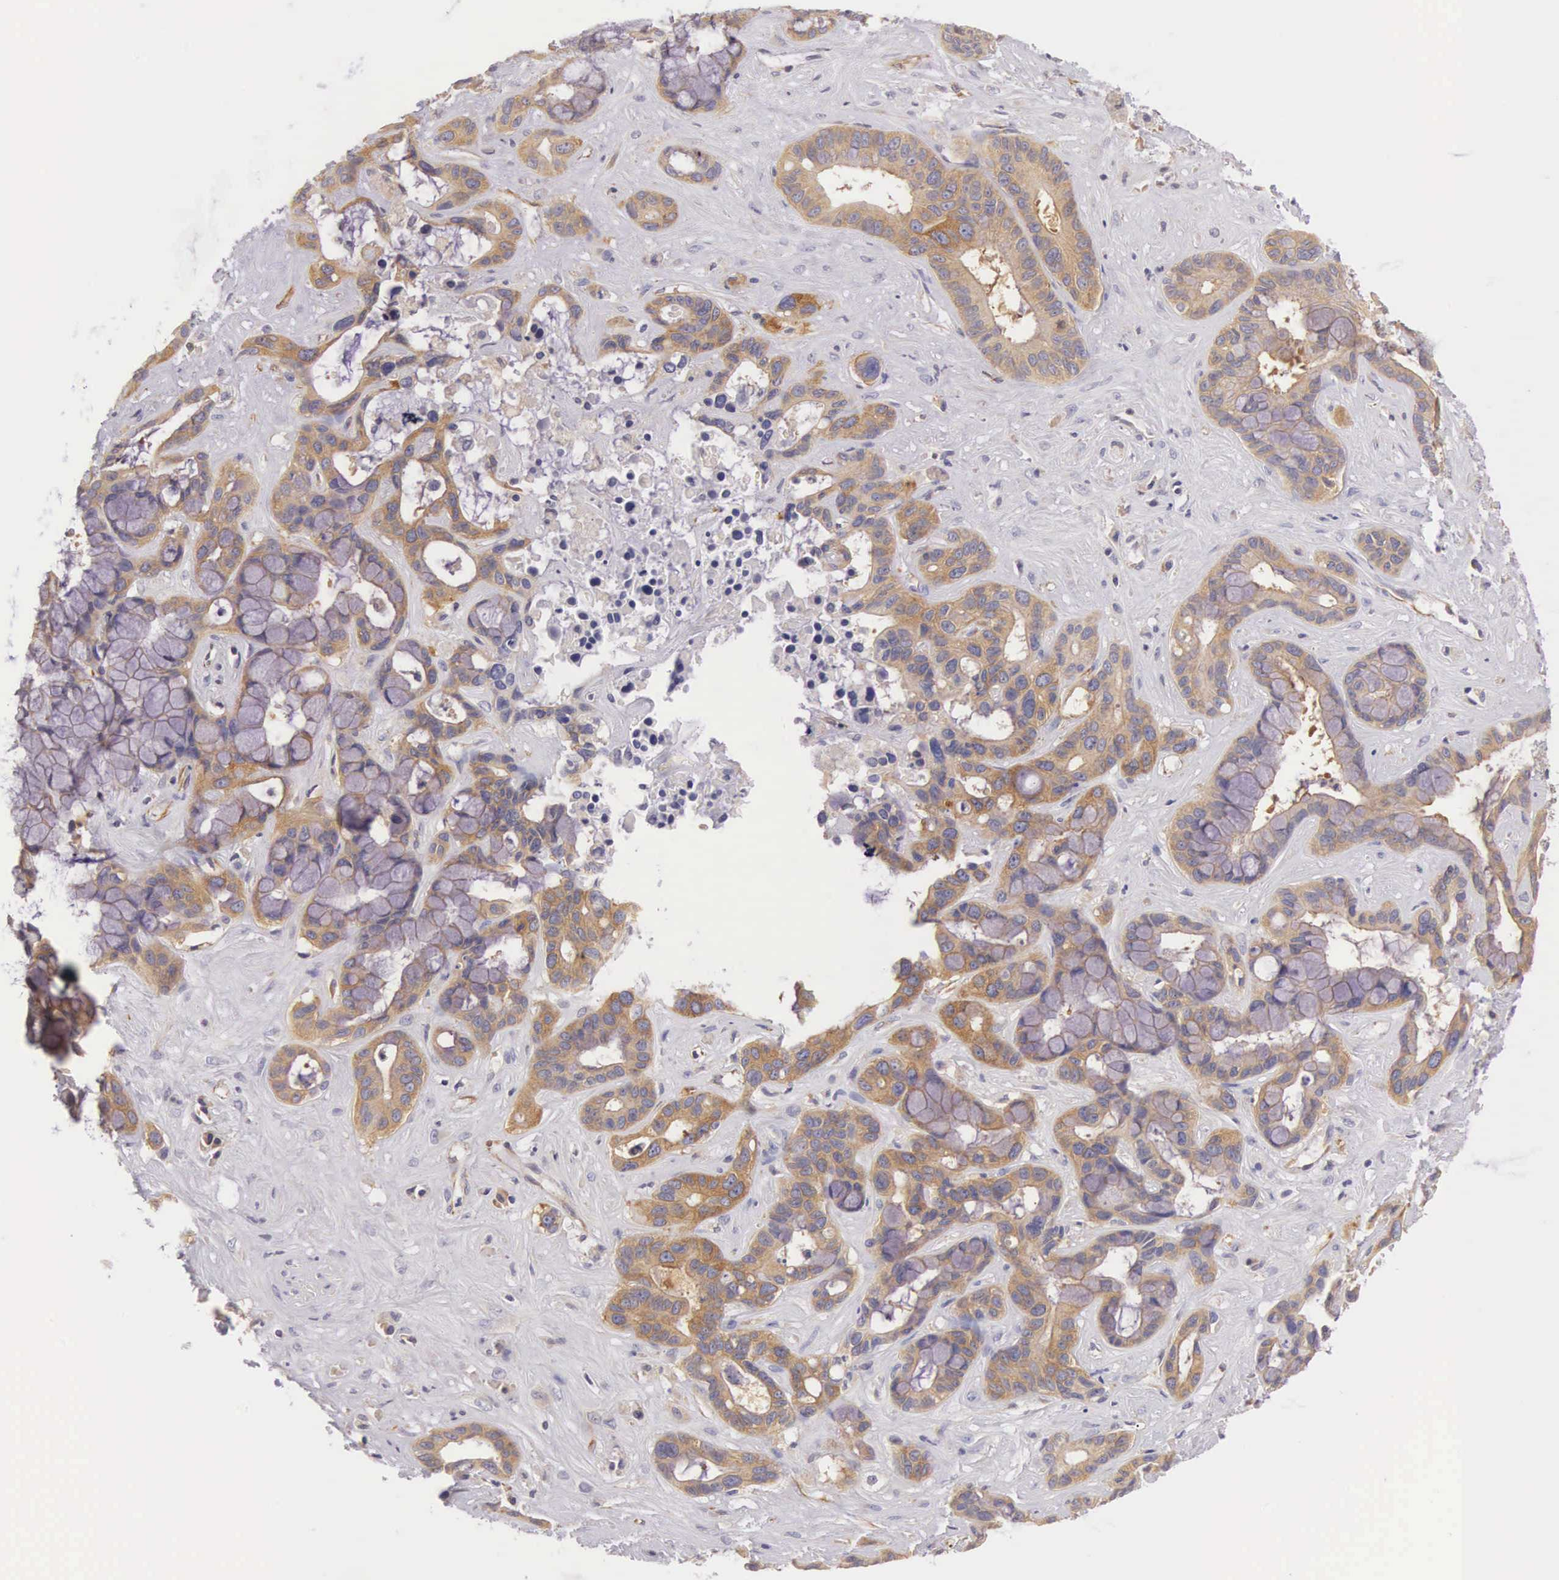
{"staining": {"intensity": "moderate", "quantity": ">75%", "location": "cytoplasmic/membranous"}, "tissue": "liver cancer", "cell_type": "Tumor cells", "image_type": "cancer", "snomed": [{"axis": "morphology", "description": "Cholangiocarcinoma"}, {"axis": "topography", "description": "Liver"}], "caption": "A medium amount of moderate cytoplasmic/membranous staining is identified in approximately >75% of tumor cells in liver cholangiocarcinoma tissue. (Brightfield microscopy of DAB IHC at high magnification).", "gene": "OSBPL3", "patient": {"sex": "female", "age": 65}}